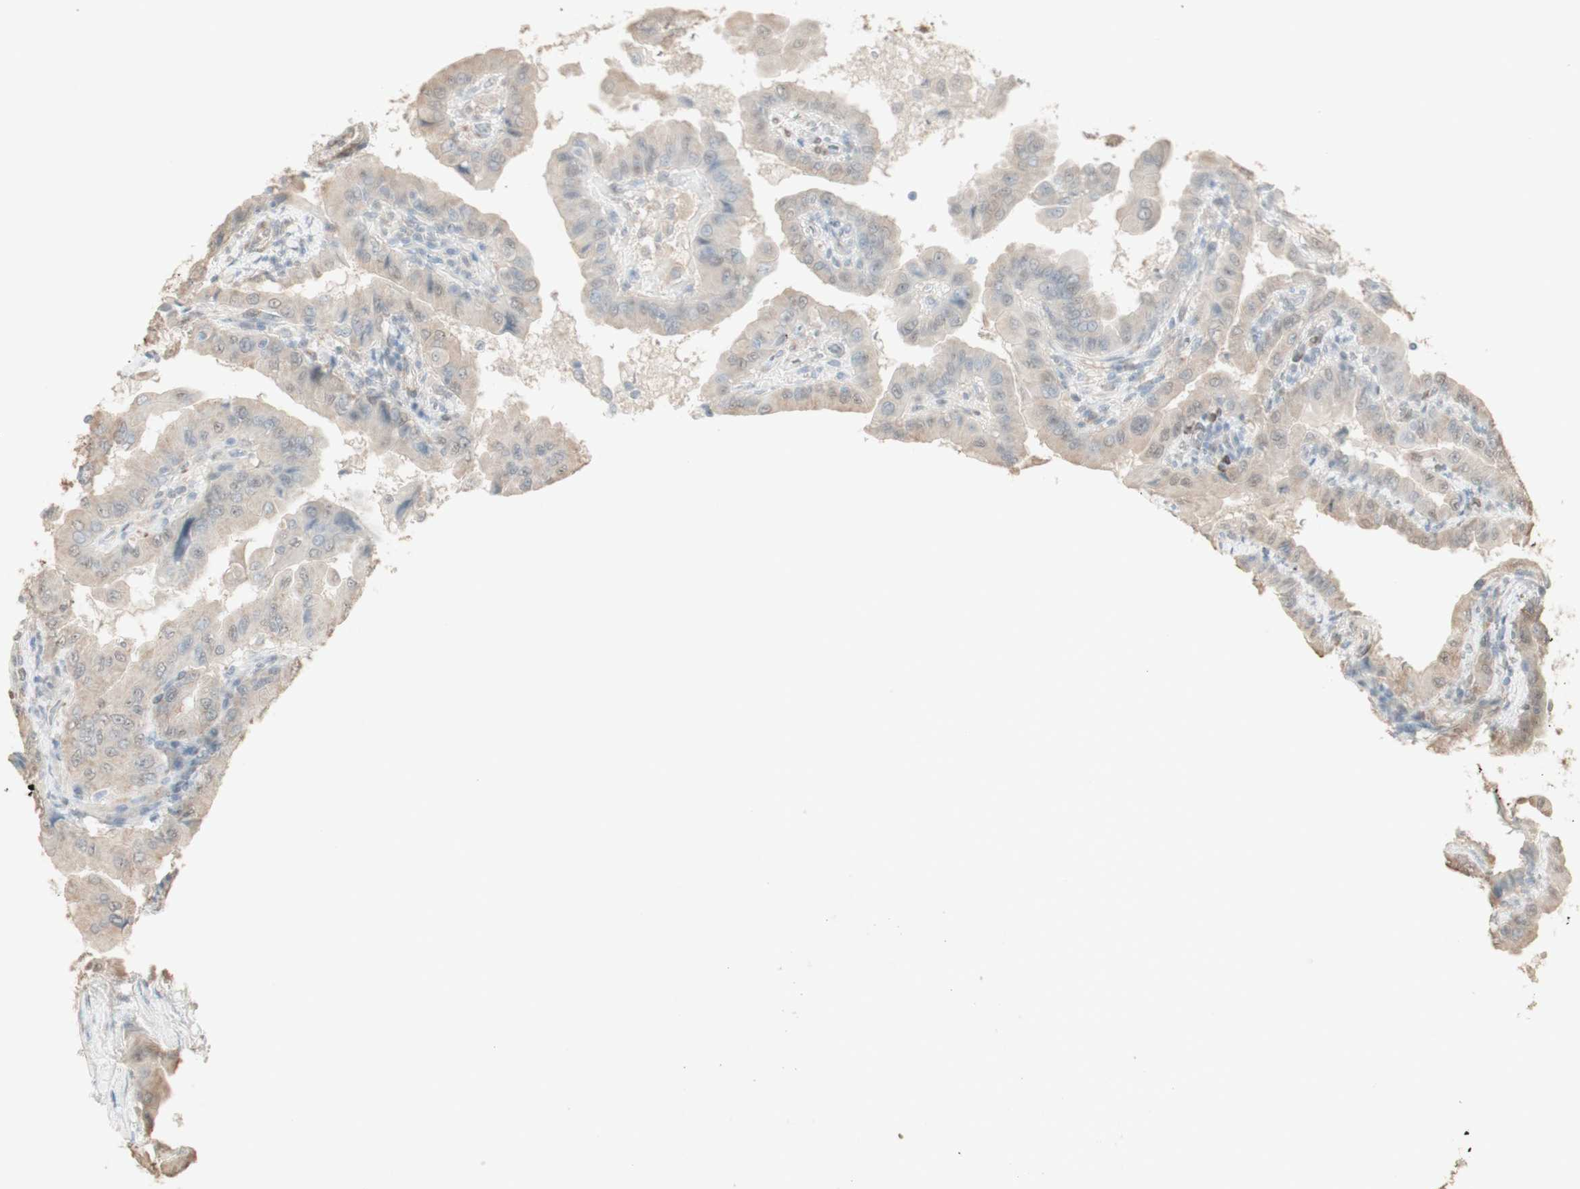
{"staining": {"intensity": "negative", "quantity": "none", "location": "none"}, "tissue": "thyroid cancer", "cell_type": "Tumor cells", "image_type": "cancer", "snomed": [{"axis": "morphology", "description": "Papillary adenocarcinoma, NOS"}, {"axis": "topography", "description": "Thyroid gland"}], "caption": "This is a photomicrograph of immunohistochemistry (IHC) staining of thyroid cancer (papillary adenocarcinoma), which shows no staining in tumor cells.", "gene": "MUC3A", "patient": {"sex": "male", "age": 33}}